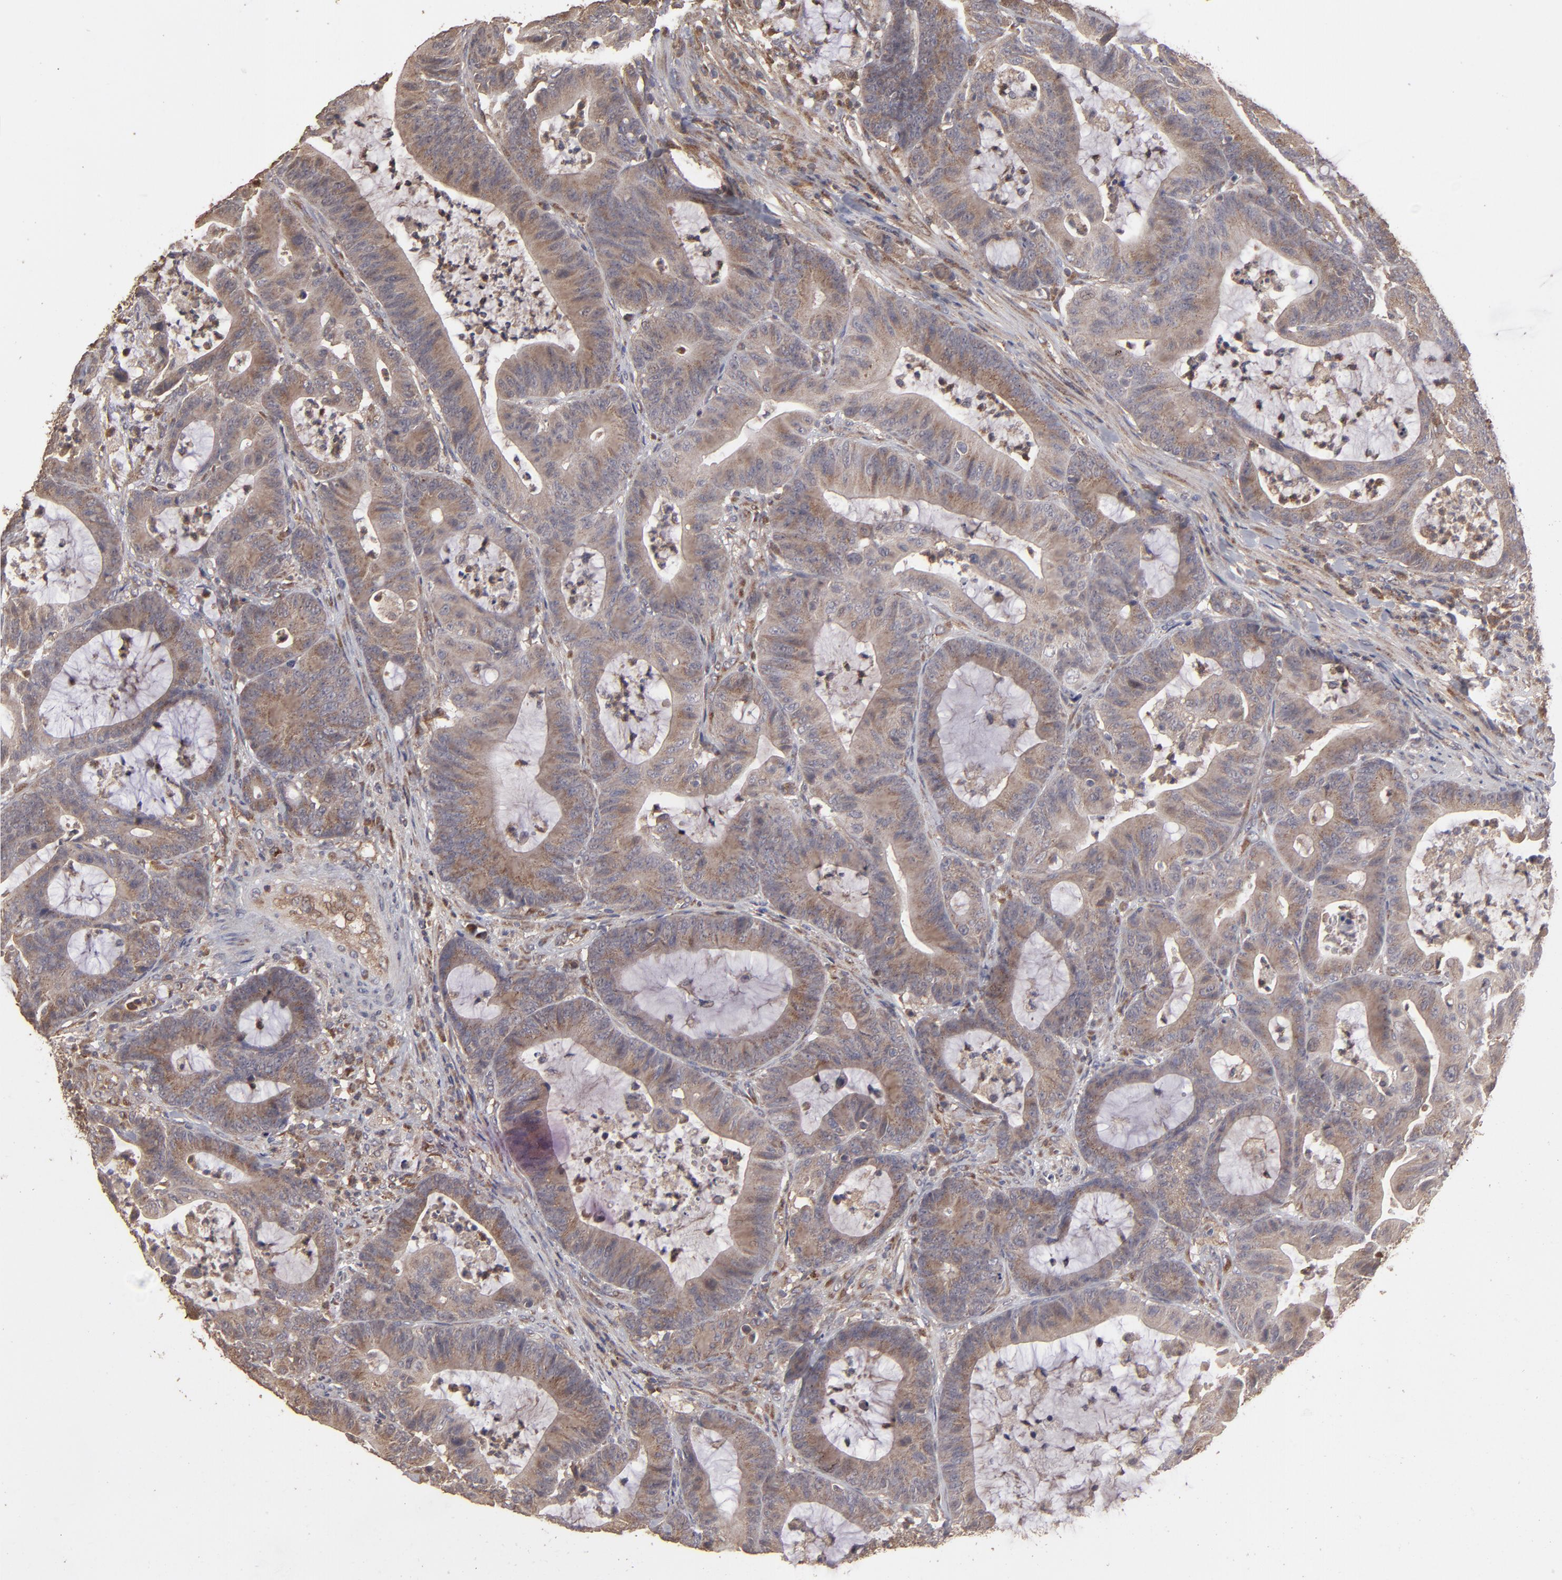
{"staining": {"intensity": "weak", "quantity": ">75%", "location": "cytoplasmic/membranous"}, "tissue": "colorectal cancer", "cell_type": "Tumor cells", "image_type": "cancer", "snomed": [{"axis": "morphology", "description": "Adenocarcinoma, NOS"}, {"axis": "topography", "description": "Colon"}], "caption": "Weak cytoplasmic/membranous staining for a protein is identified in about >75% of tumor cells of colorectal adenocarcinoma using immunohistochemistry.", "gene": "MMP2", "patient": {"sex": "female", "age": 84}}